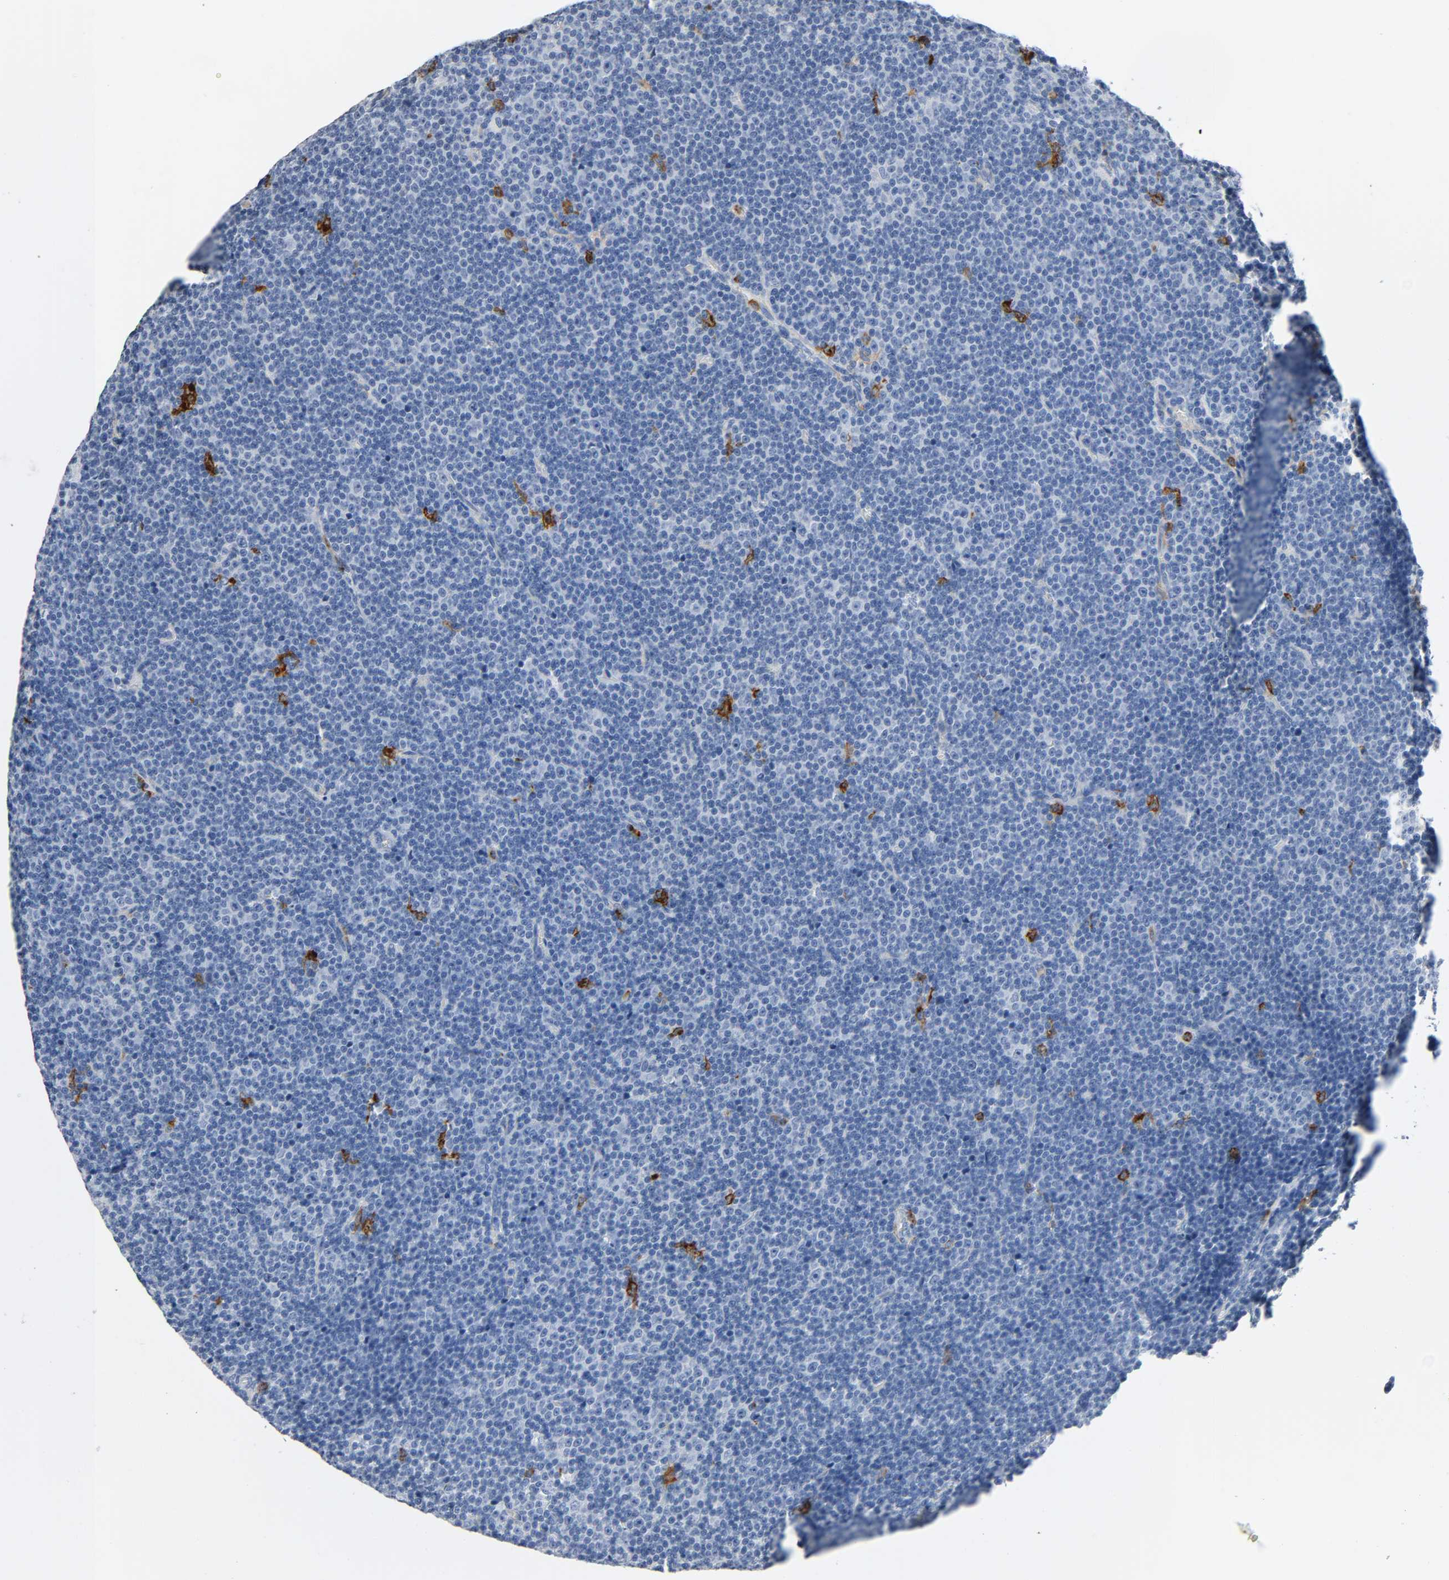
{"staining": {"intensity": "negative", "quantity": "none", "location": "none"}, "tissue": "lymphoma", "cell_type": "Tumor cells", "image_type": "cancer", "snomed": [{"axis": "morphology", "description": "Malignant lymphoma, non-Hodgkin's type, Low grade"}, {"axis": "topography", "description": "Lymph node"}], "caption": "Malignant lymphoma, non-Hodgkin's type (low-grade) was stained to show a protein in brown. There is no significant positivity in tumor cells.", "gene": "ANPEP", "patient": {"sex": "female", "age": 67}}